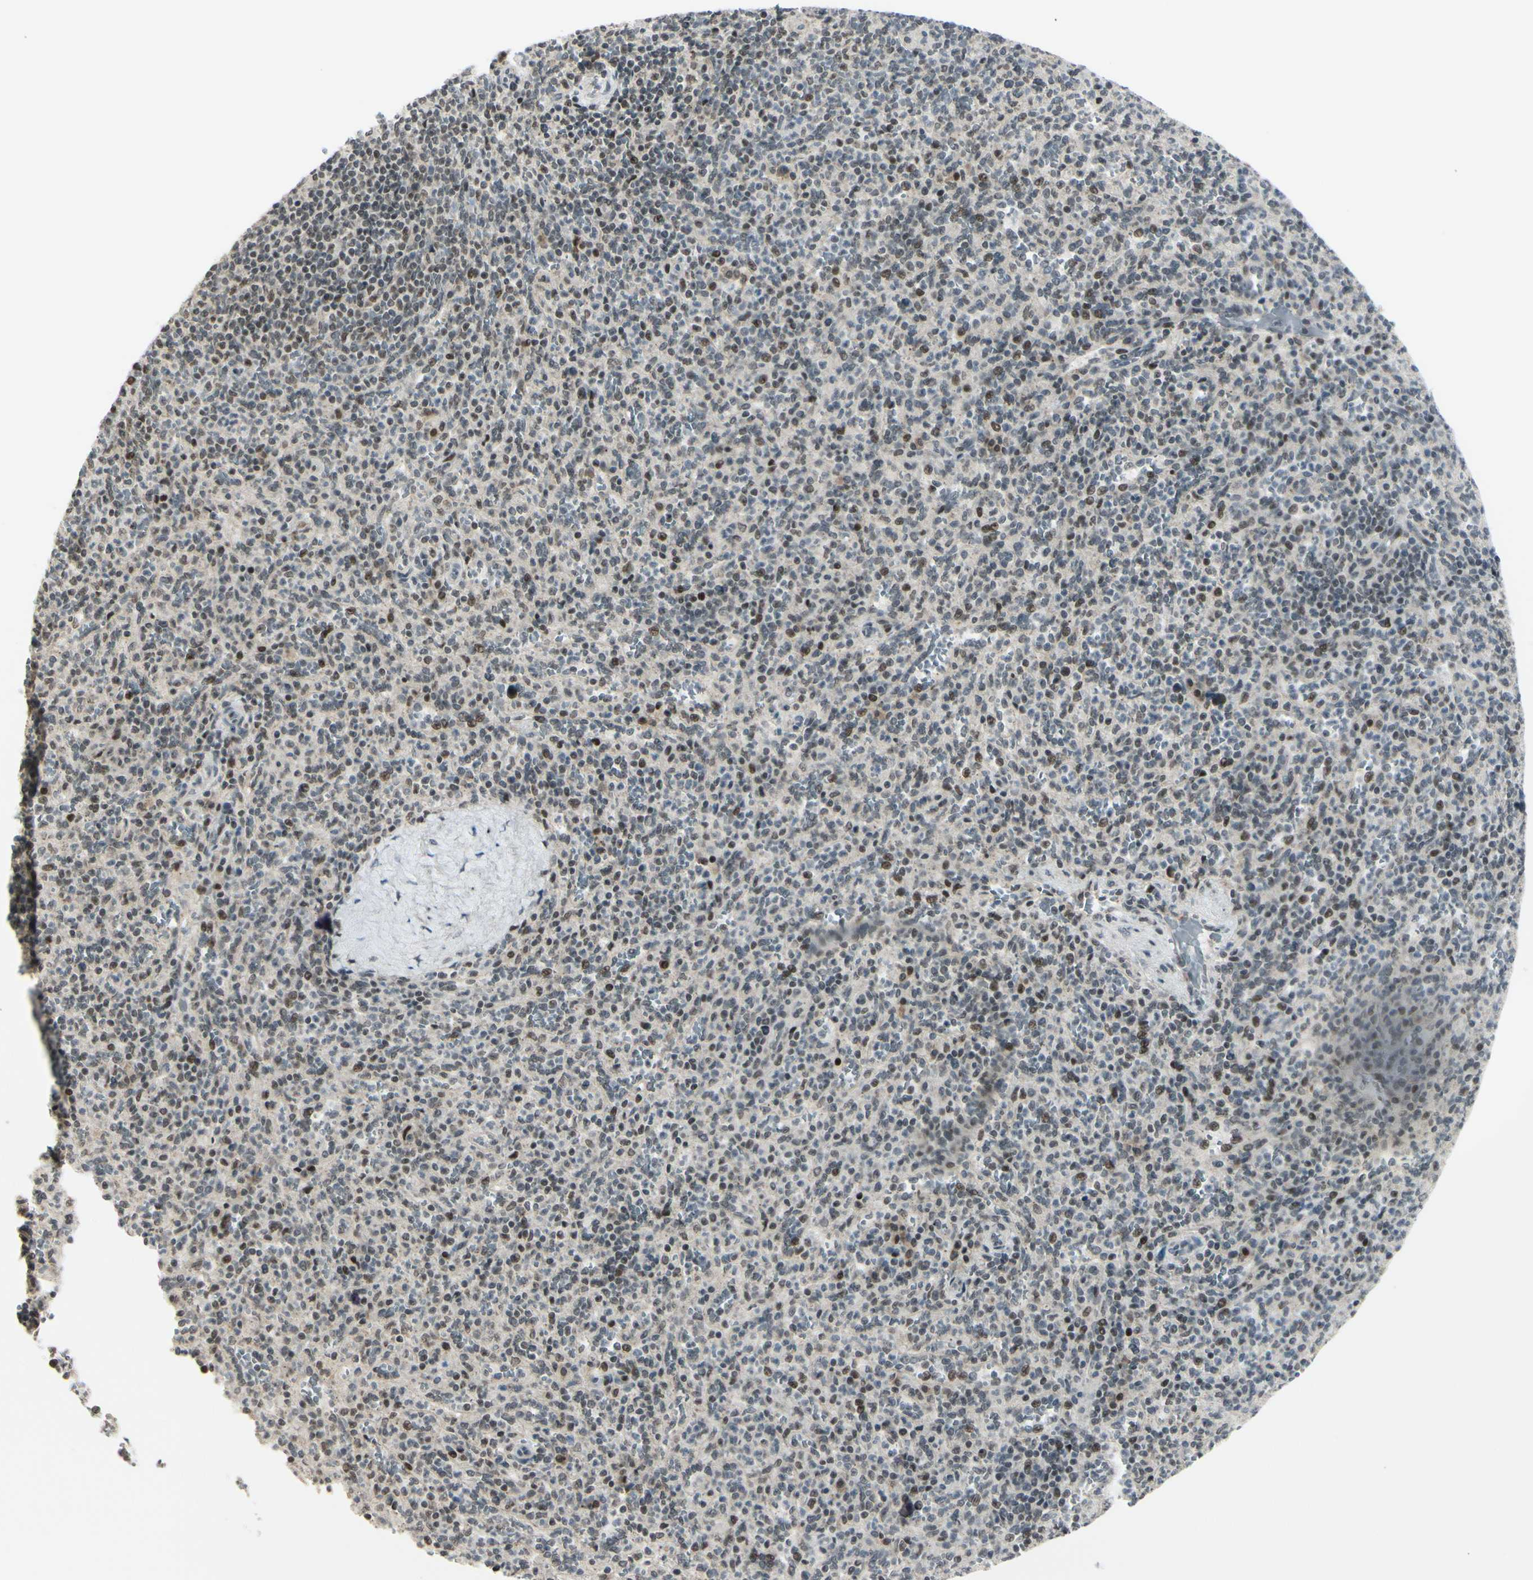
{"staining": {"intensity": "moderate", "quantity": "<25%", "location": "nuclear"}, "tissue": "spleen", "cell_type": "Cells in red pulp", "image_type": "normal", "snomed": [{"axis": "morphology", "description": "Normal tissue, NOS"}, {"axis": "topography", "description": "Spleen"}], "caption": "A histopathology image of spleen stained for a protein exhibits moderate nuclear brown staining in cells in red pulp.", "gene": "BRMS1", "patient": {"sex": "male", "age": 36}}